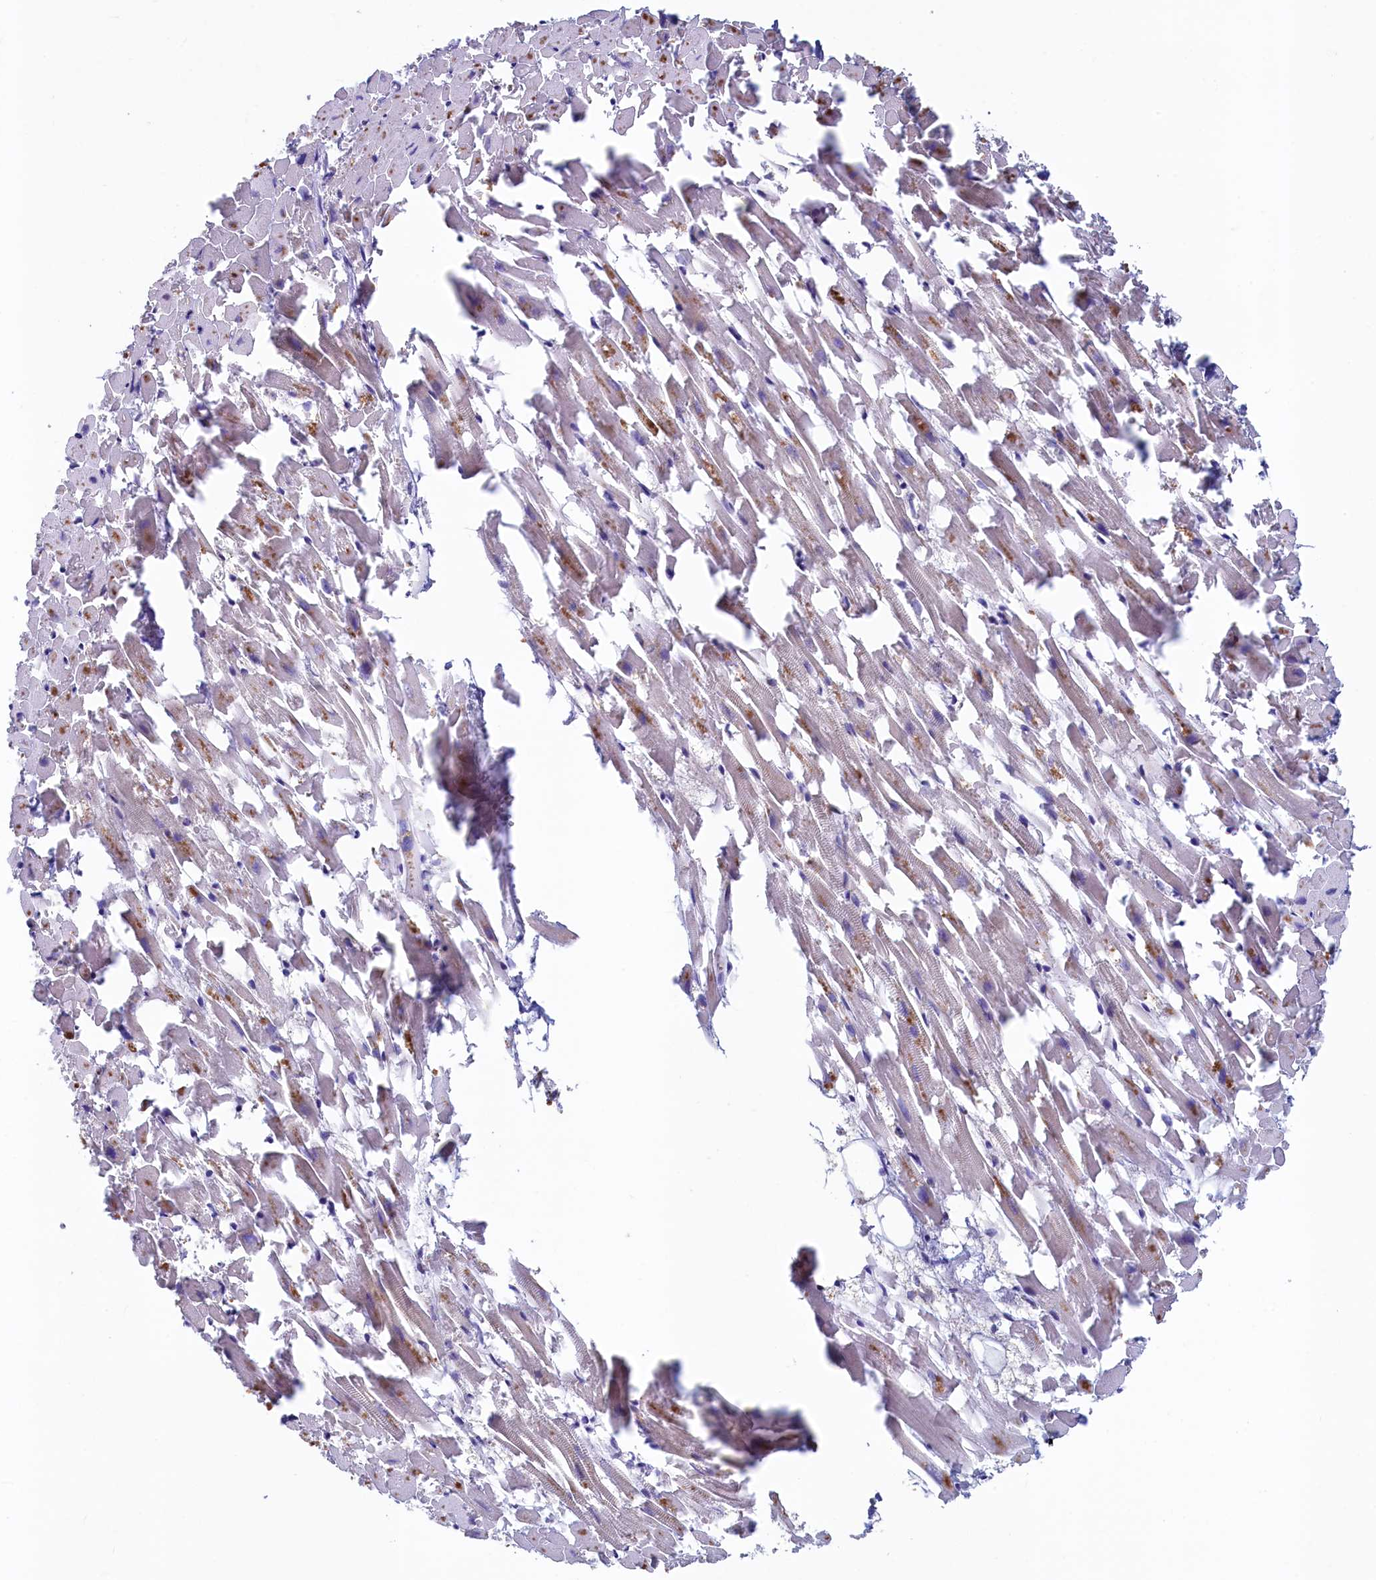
{"staining": {"intensity": "negative", "quantity": "none", "location": "none"}, "tissue": "heart muscle", "cell_type": "Cardiomyocytes", "image_type": "normal", "snomed": [{"axis": "morphology", "description": "Normal tissue, NOS"}, {"axis": "topography", "description": "Heart"}], "caption": "High power microscopy image of an IHC image of benign heart muscle, revealing no significant positivity in cardiomyocytes.", "gene": "SPATA2L", "patient": {"sex": "female", "age": 64}}